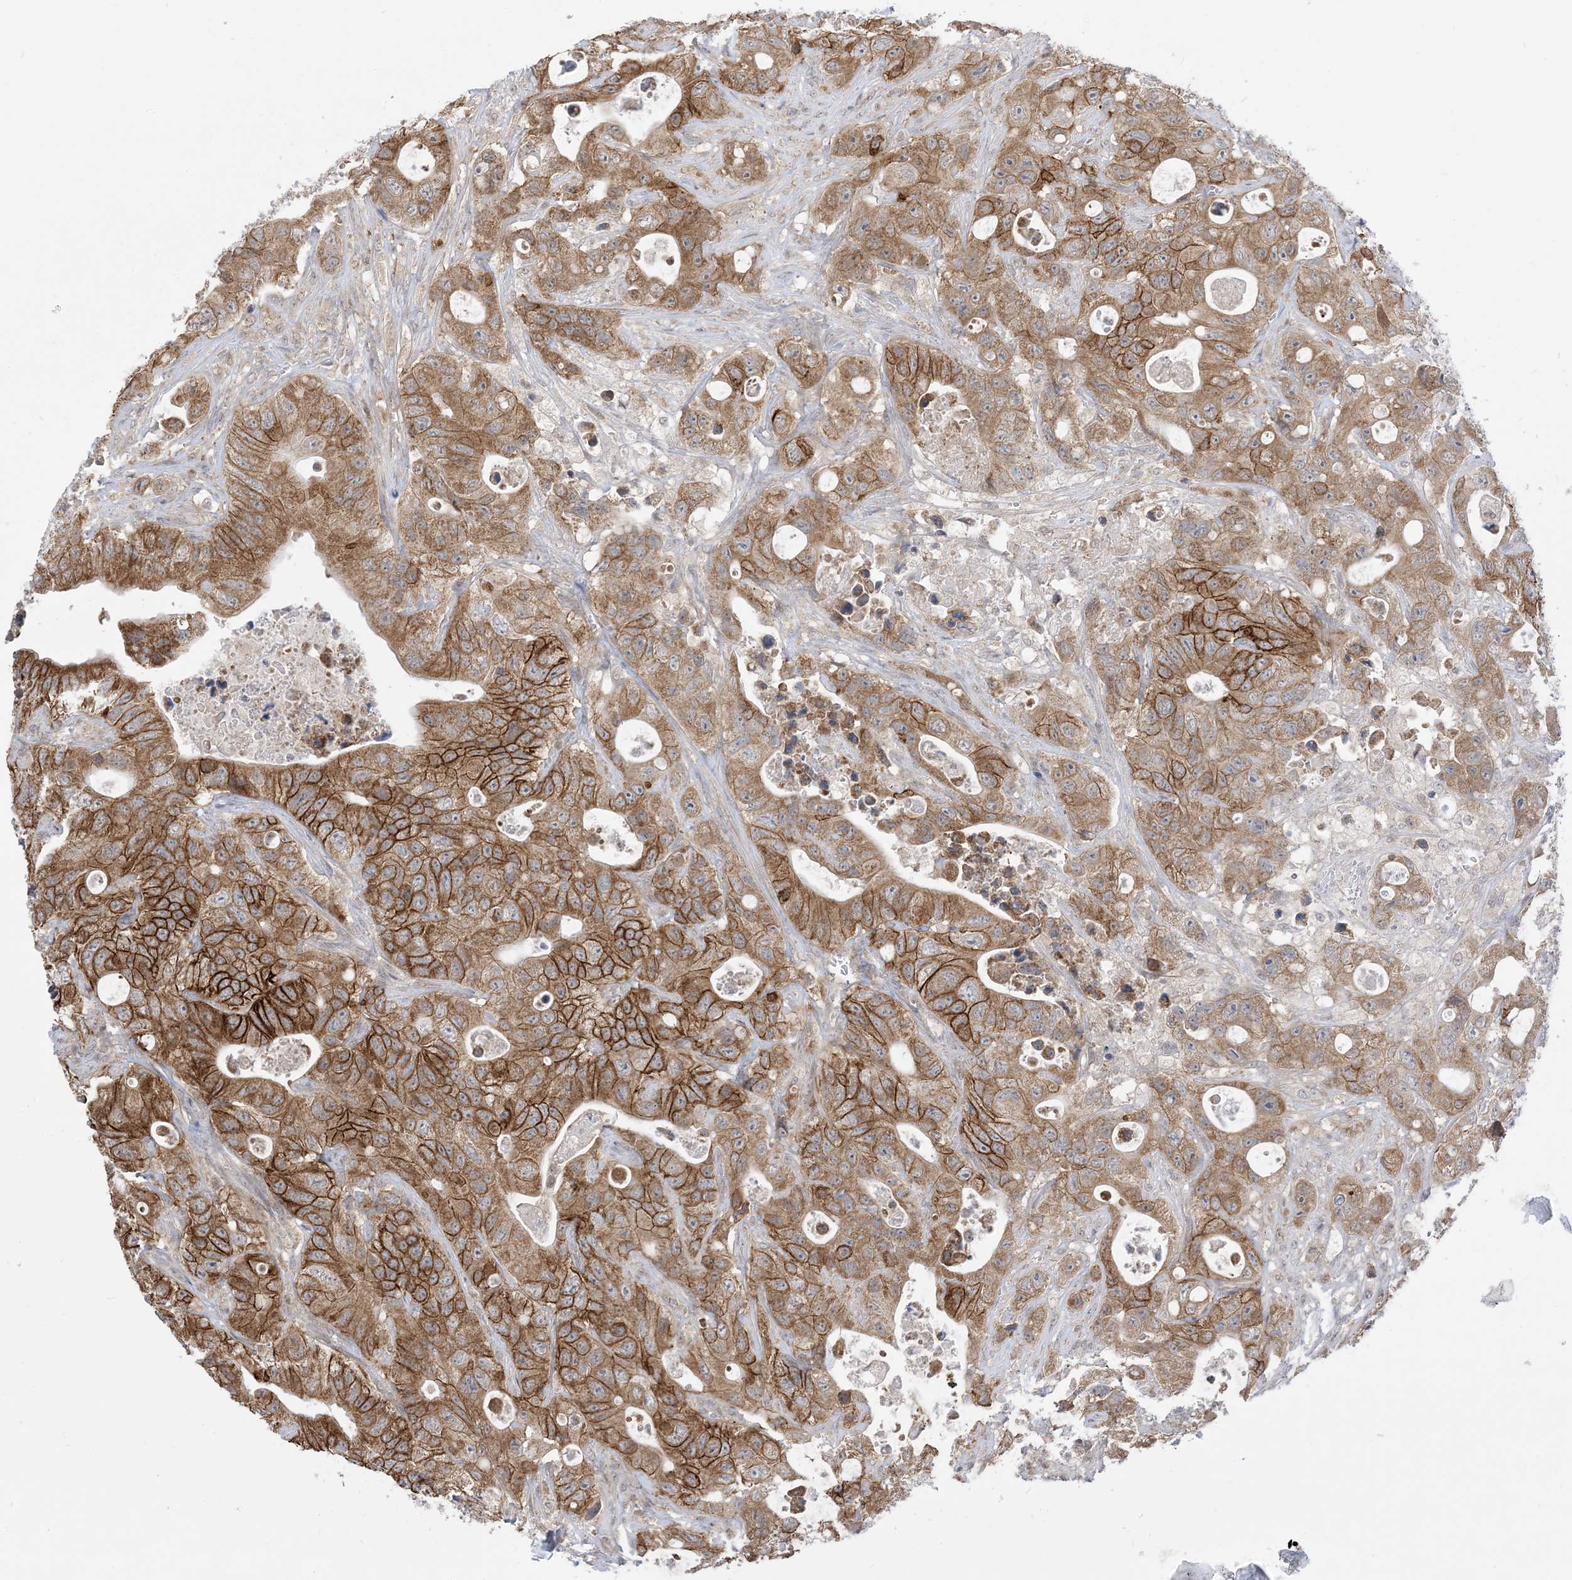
{"staining": {"intensity": "strong", "quantity": ">75%", "location": "cytoplasmic/membranous"}, "tissue": "colorectal cancer", "cell_type": "Tumor cells", "image_type": "cancer", "snomed": [{"axis": "morphology", "description": "Adenocarcinoma, NOS"}, {"axis": "topography", "description": "Colon"}], "caption": "Immunohistochemical staining of colorectal cancer (adenocarcinoma) exhibits high levels of strong cytoplasmic/membranous protein positivity in approximately >75% of tumor cells.", "gene": "CASP4", "patient": {"sex": "female", "age": 46}}